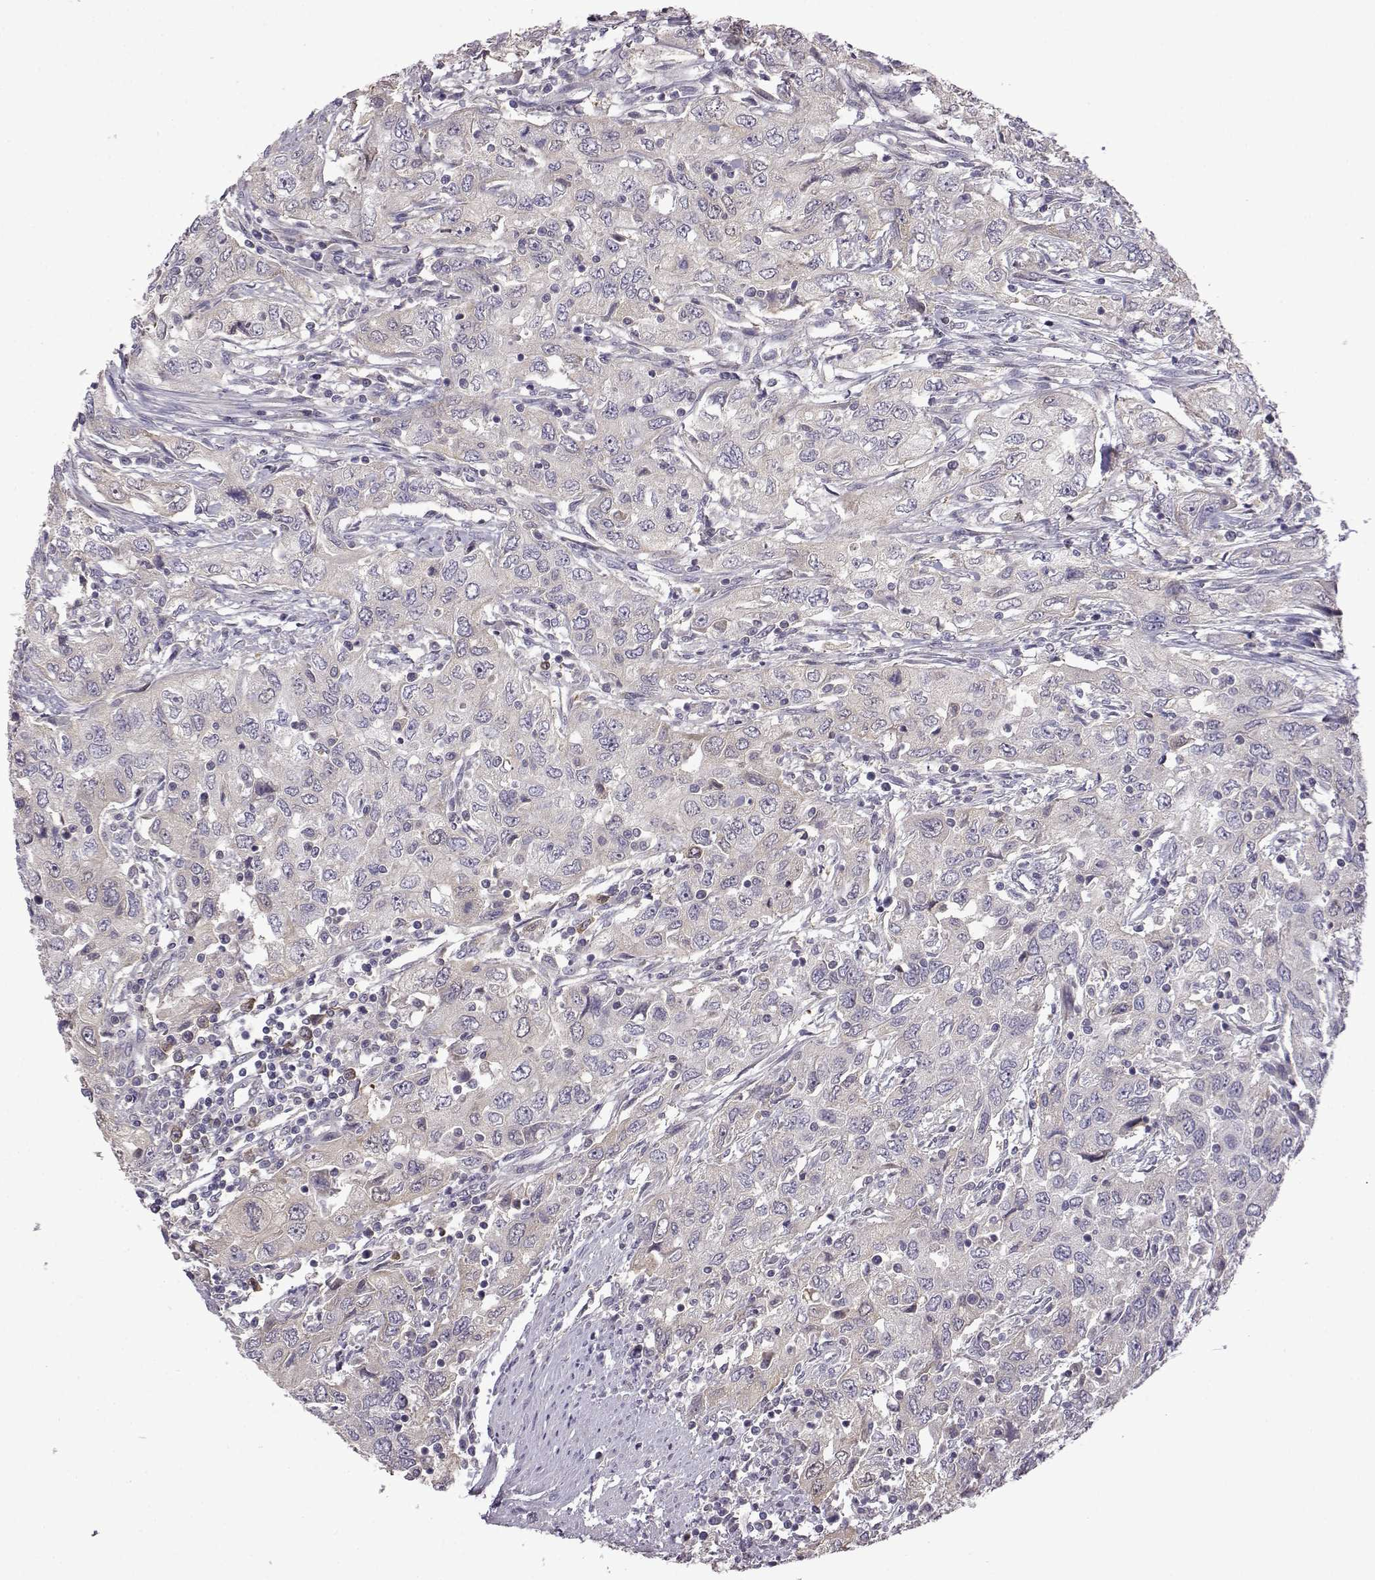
{"staining": {"intensity": "negative", "quantity": "none", "location": "none"}, "tissue": "urothelial cancer", "cell_type": "Tumor cells", "image_type": "cancer", "snomed": [{"axis": "morphology", "description": "Urothelial carcinoma, High grade"}, {"axis": "topography", "description": "Urinary bladder"}], "caption": "This is an immunohistochemistry histopathology image of human urothelial carcinoma (high-grade). There is no positivity in tumor cells.", "gene": "VGF", "patient": {"sex": "male", "age": 76}}